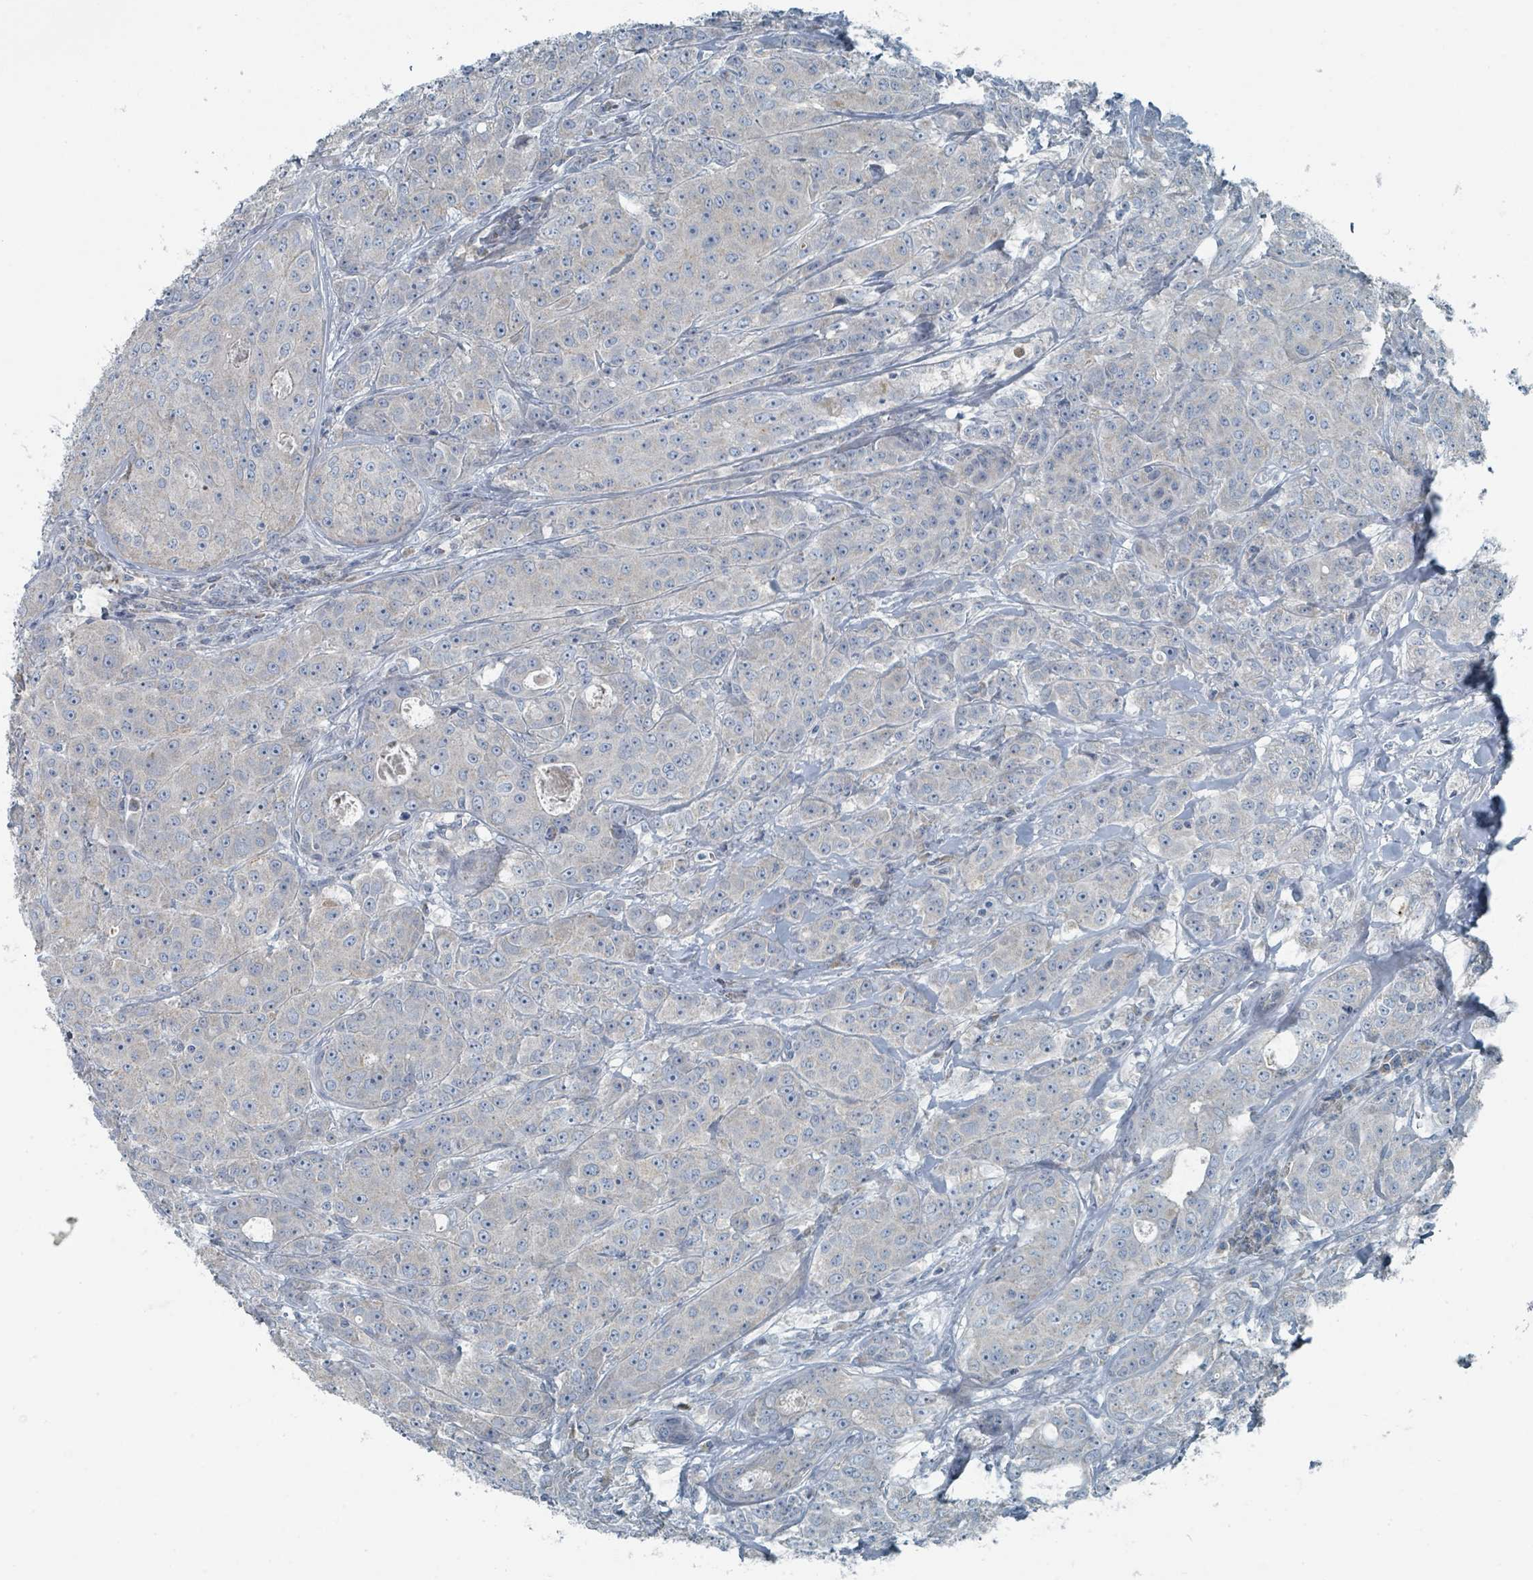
{"staining": {"intensity": "negative", "quantity": "none", "location": "none"}, "tissue": "breast cancer", "cell_type": "Tumor cells", "image_type": "cancer", "snomed": [{"axis": "morphology", "description": "Duct carcinoma"}, {"axis": "topography", "description": "Breast"}], "caption": "Photomicrograph shows no significant protein expression in tumor cells of intraductal carcinoma (breast).", "gene": "RASA4", "patient": {"sex": "female", "age": 43}}